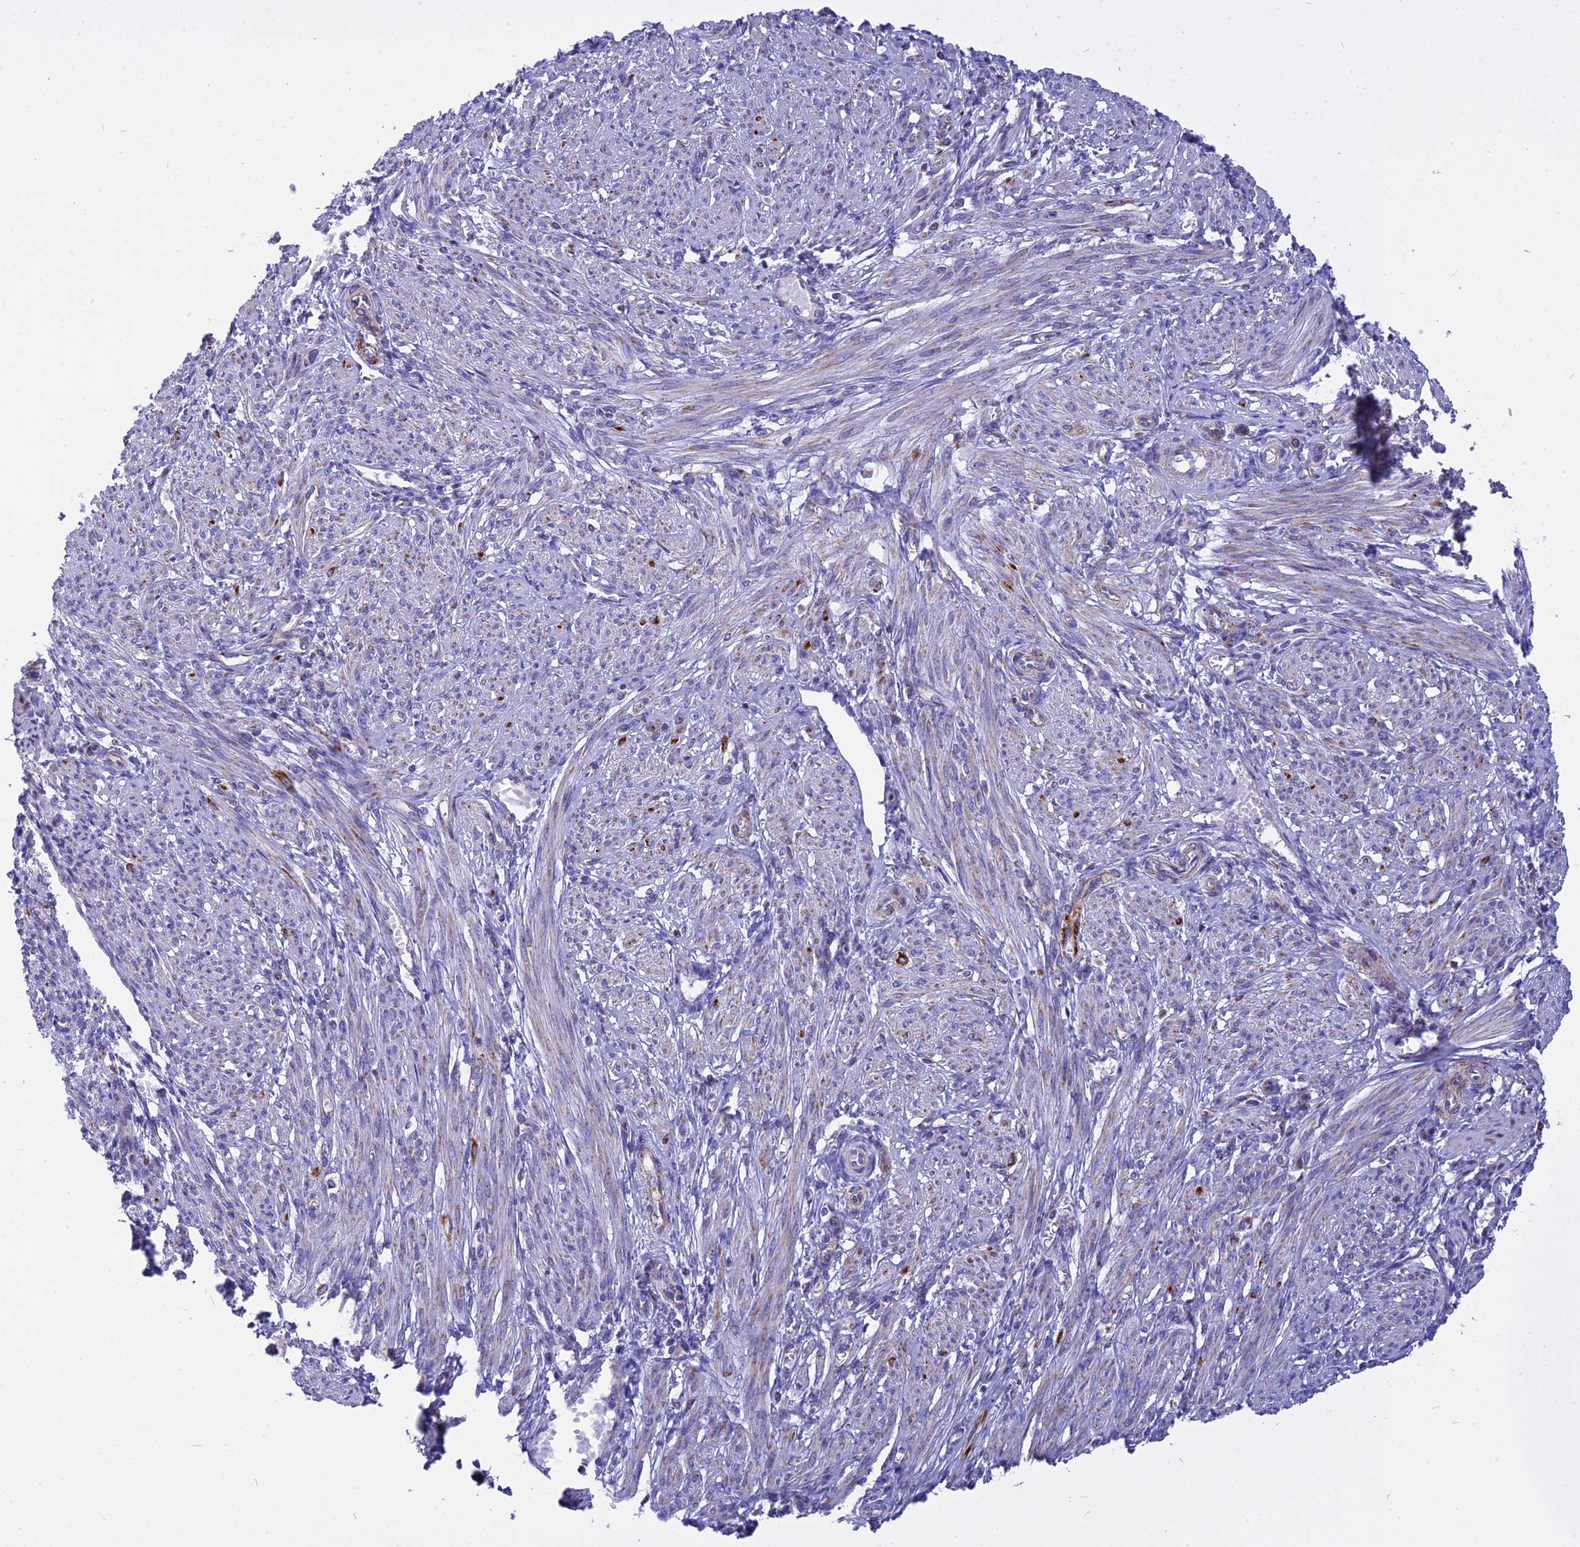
{"staining": {"intensity": "negative", "quantity": "none", "location": "none"}, "tissue": "smooth muscle", "cell_type": "Smooth muscle cells", "image_type": "normal", "snomed": [{"axis": "morphology", "description": "Normal tissue, NOS"}, {"axis": "morphology", "description": "Adenocarcinoma, NOS"}, {"axis": "topography", "description": "Colon"}, {"axis": "topography", "description": "Peripheral nerve tissue"}], "caption": "Immunohistochemistry (IHC) of unremarkable smooth muscle exhibits no positivity in smooth muscle cells. (IHC, brightfield microscopy, high magnification).", "gene": "VDAC2", "patient": {"sex": "male", "age": 14}}